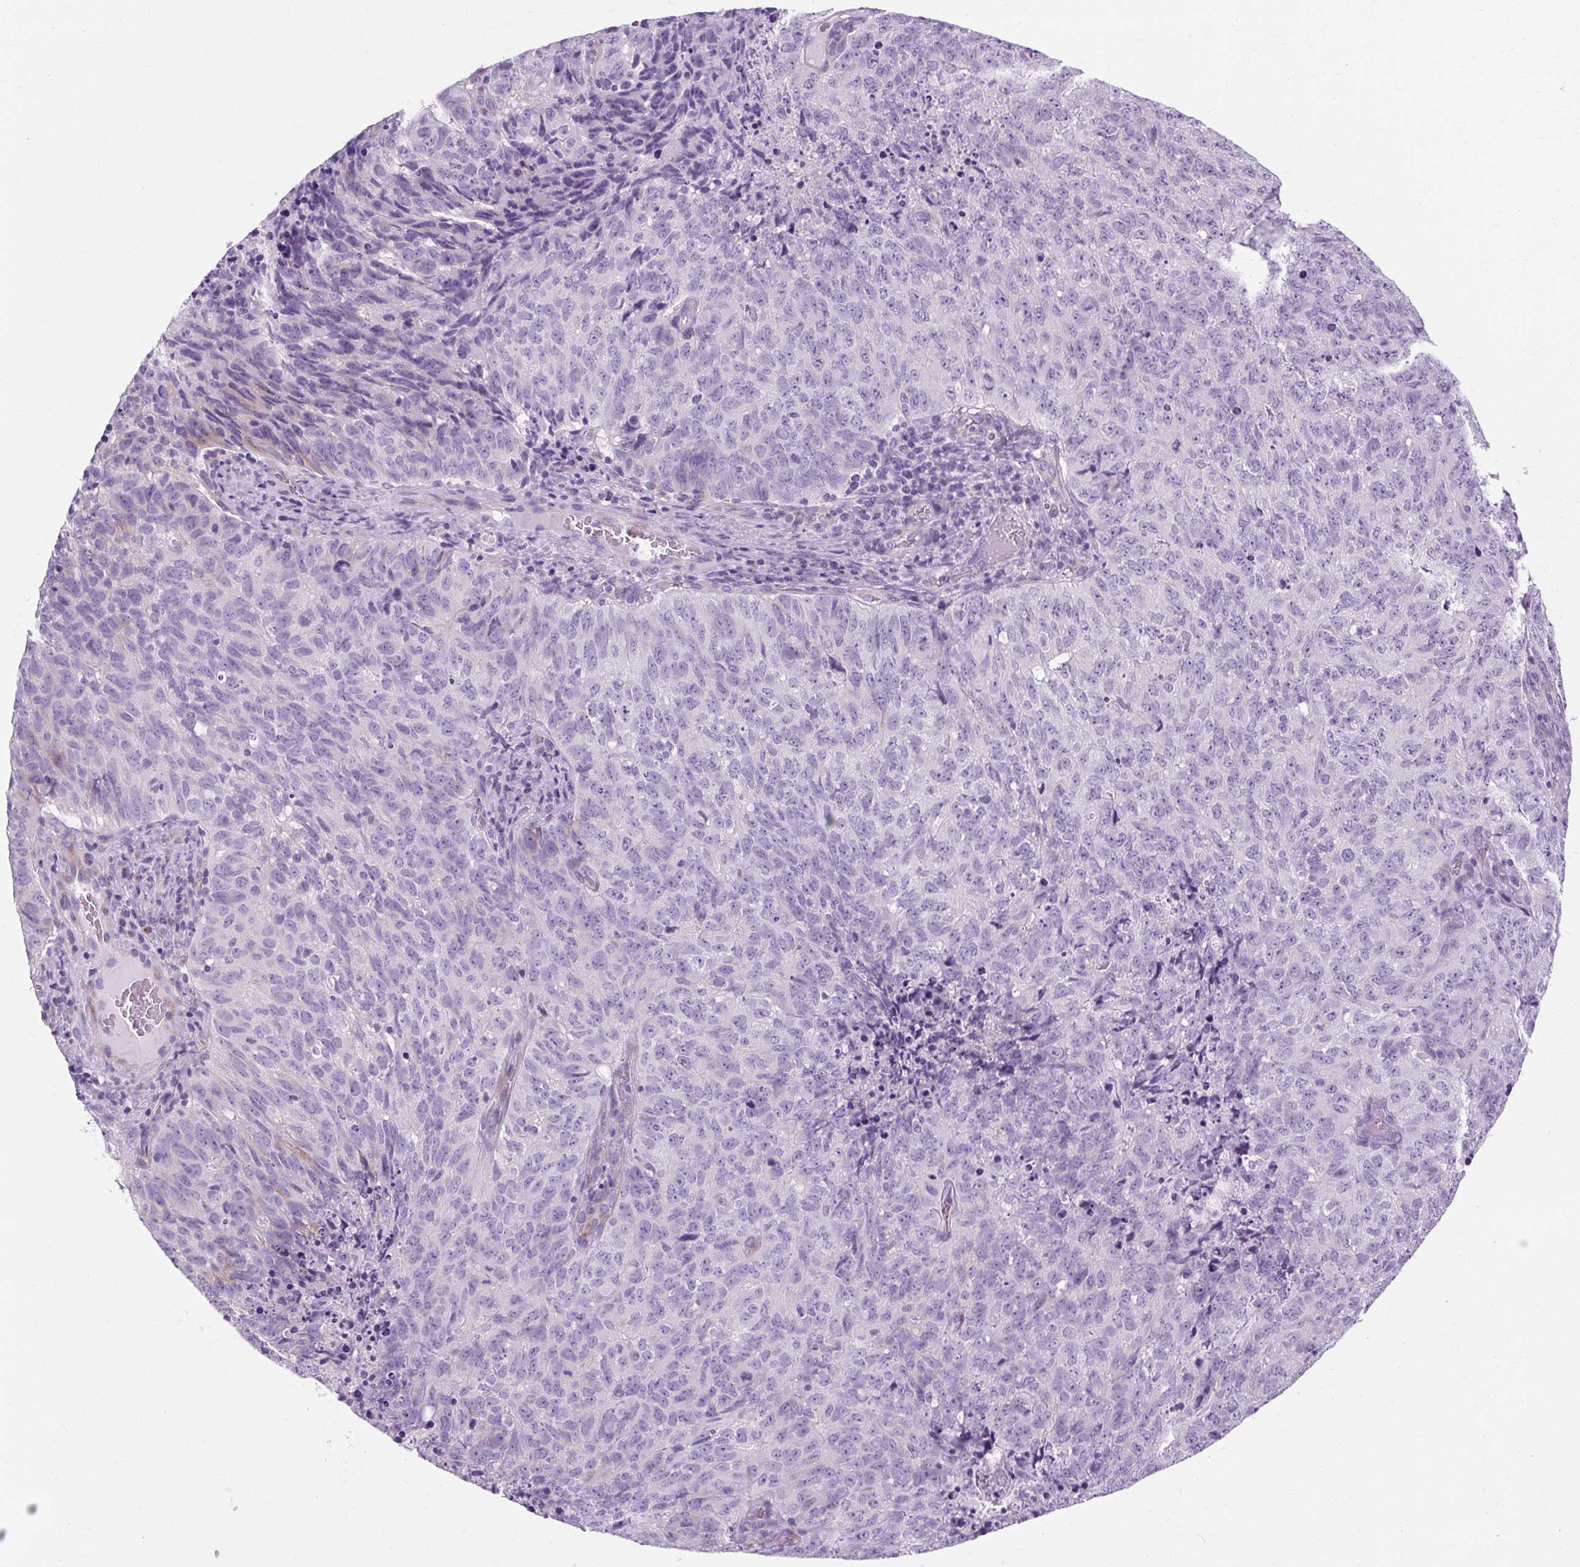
{"staining": {"intensity": "weak", "quantity": "<25%", "location": "cytoplasmic/membranous"}, "tissue": "cervical cancer", "cell_type": "Tumor cells", "image_type": "cancer", "snomed": [{"axis": "morphology", "description": "Adenocarcinoma, NOS"}, {"axis": "topography", "description": "Cervix"}], "caption": "There is no significant positivity in tumor cells of cervical adenocarcinoma.", "gene": "TMEM89", "patient": {"sex": "female", "age": 38}}